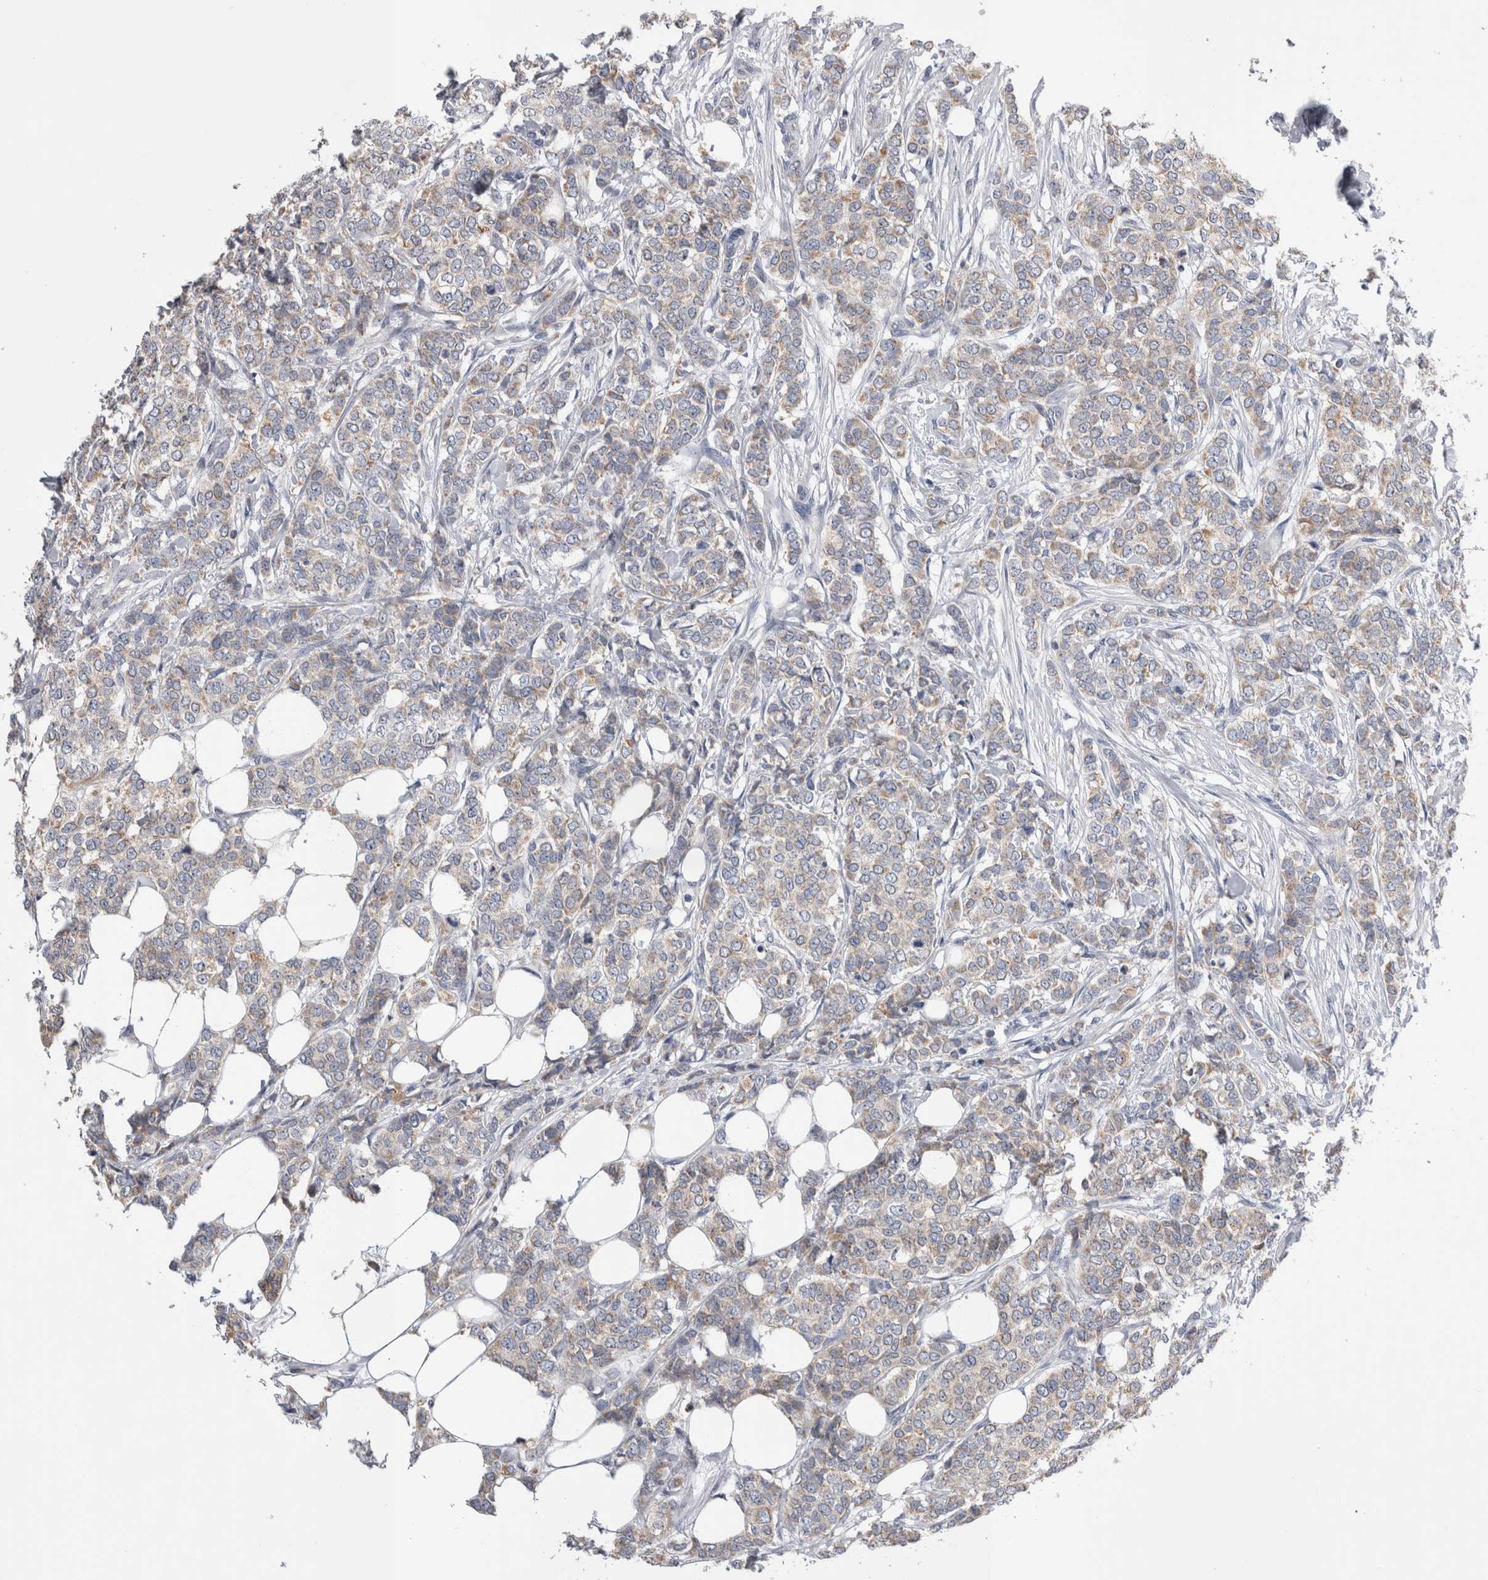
{"staining": {"intensity": "weak", "quantity": "25%-75%", "location": "cytoplasmic/membranous"}, "tissue": "breast cancer", "cell_type": "Tumor cells", "image_type": "cancer", "snomed": [{"axis": "morphology", "description": "Lobular carcinoma"}, {"axis": "topography", "description": "Skin"}, {"axis": "topography", "description": "Breast"}], "caption": "Protein analysis of breast cancer (lobular carcinoma) tissue exhibits weak cytoplasmic/membranous staining in about 25%-75% of tumor cells. The protein of interest is stained brown, and the nuclei are stained in blue (DAB (3,3'-diaminobenzidine) IHC with brightfield microscopy, high magnification).", "gene": "DHRS4", "patient": {"sex": "female", "age": 46}}